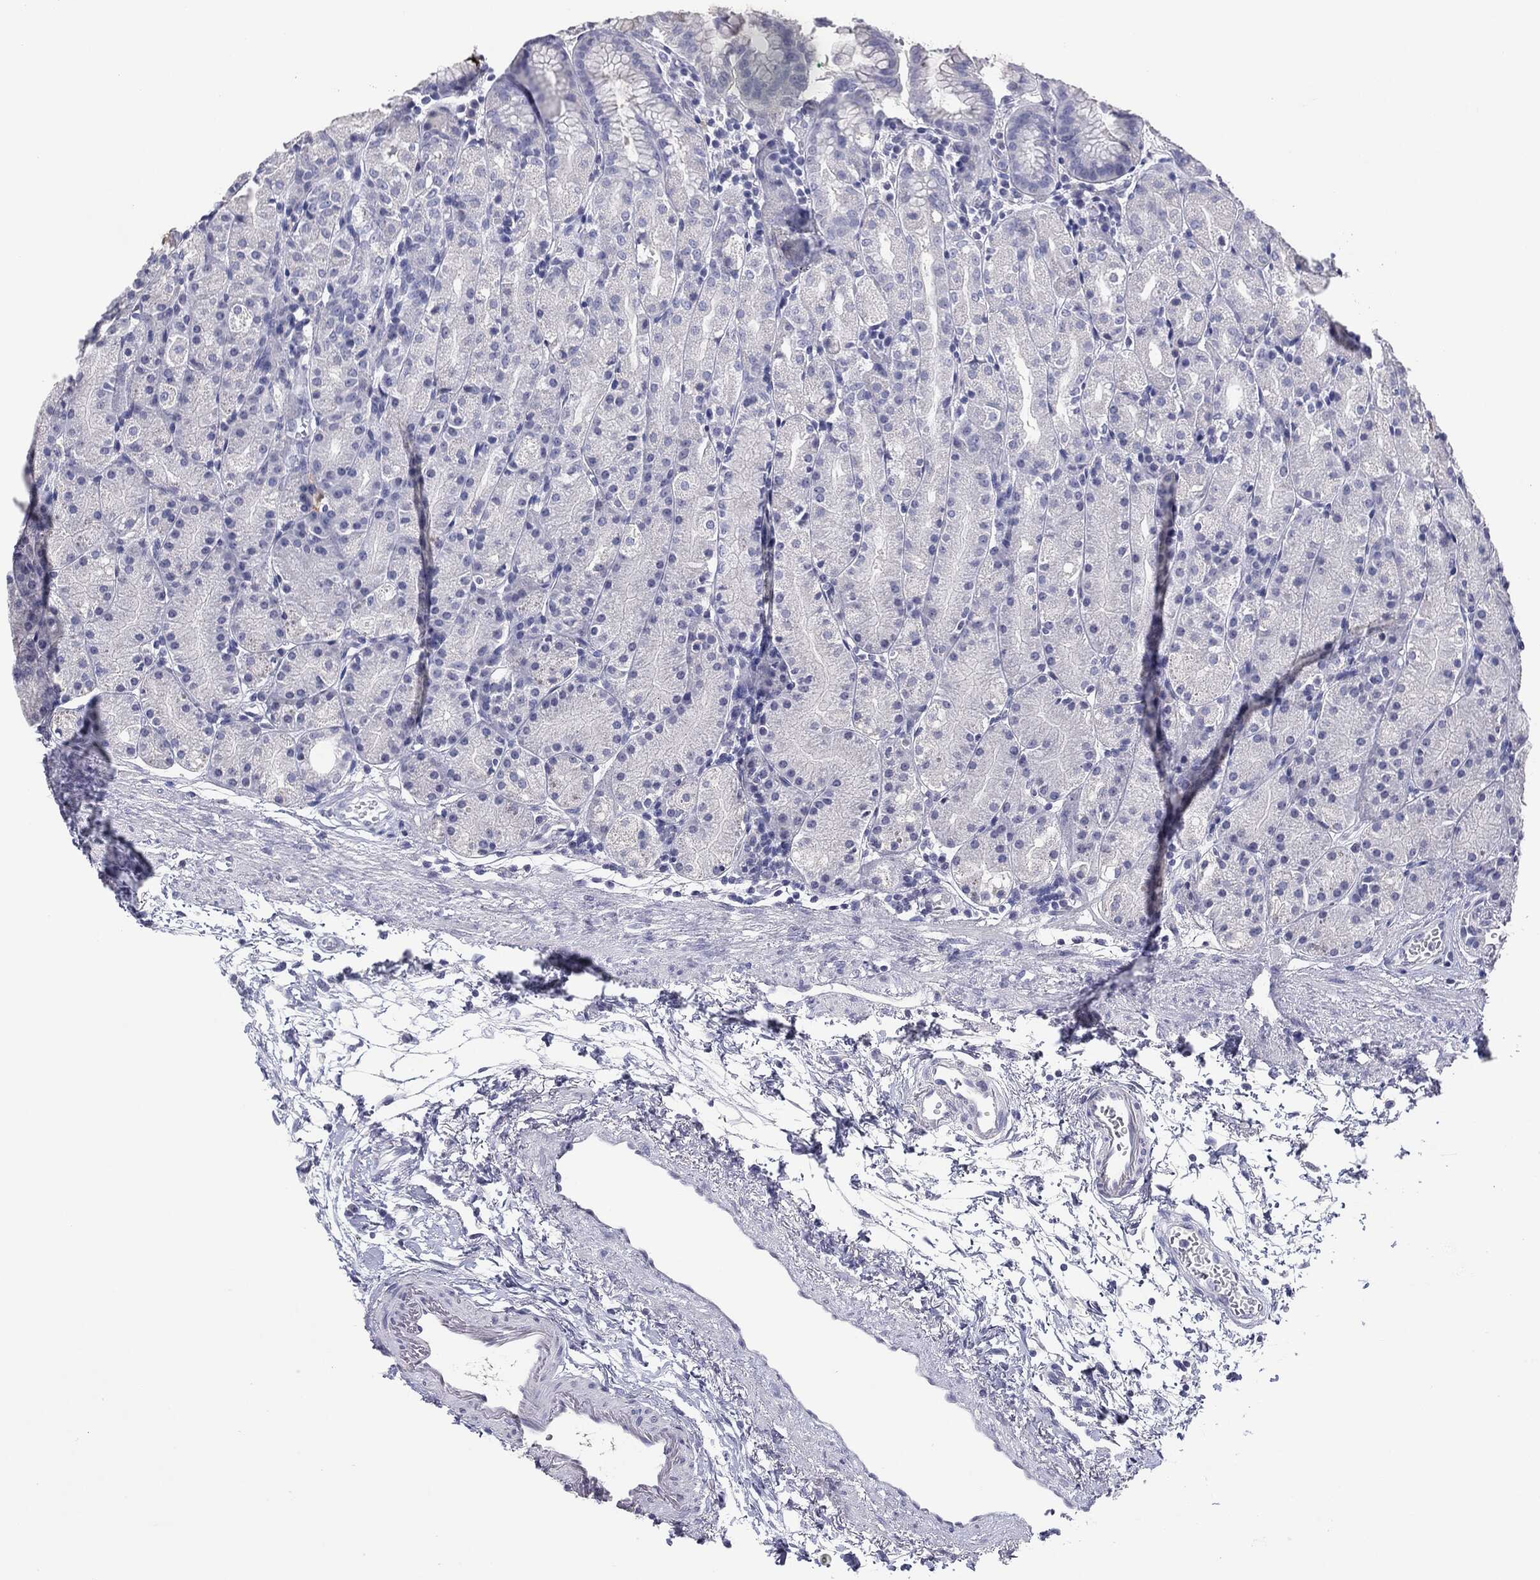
{"staining": {"intensity": "negative", "quantity": "none", "location": "none"}, "tissue": "stomach", "cell_type": "Glandular cells", "image_type": "normal", "snomed": [{"axis": "morphology", "description": "Normal tissue, NOS"}, {"axis": "morphology", "description": "Adenocarcinoma, NOS"}, {"axis": "topography", "description": "Stomach"}], "caption": "Photomicrograph shows no significant protein staining in glandular cells of benign stomach. Nuclei are stained in blue.", "gene": "SERPINB4", "patient": {"sex": "female", "age": 81}}